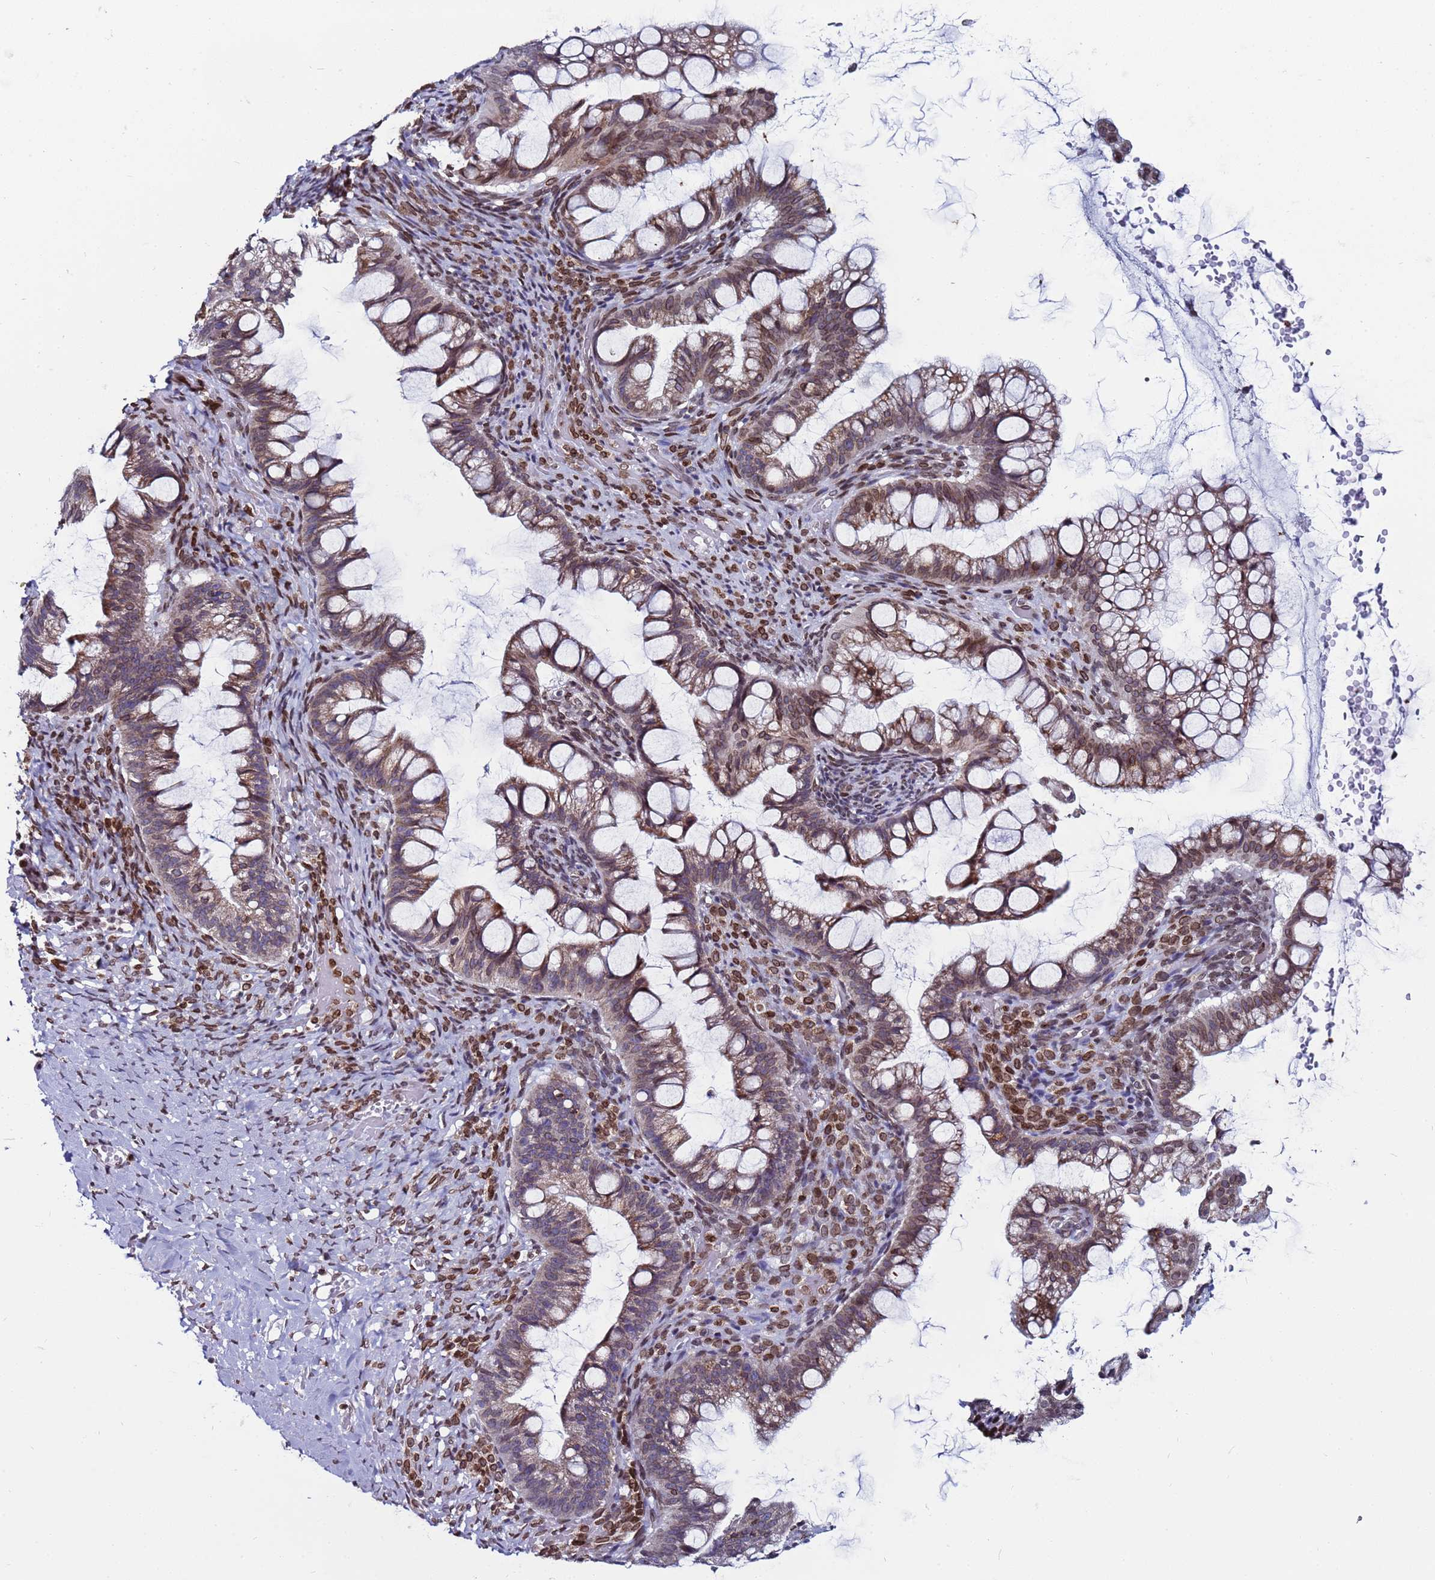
{"staining": {"intensity": "weak", "quantity": "25%-75%", "location": "cytoplasmic/membranous"}, "tissue": "ovarian cancer", "cell_type": "Tumor cells", "image_type": "cancer", "snomed": [{"axis": "morphology", "description": "Cystadenocarcinoma, mucinous, NOS"}, {"axis": "topography", "description": "Ovary"}], "caption": "Ovarian mucinous cystadenocarcinoma stained for a protein (brown) shows weak cytoplasmic/membranous positive staining in approximately 25%-75% of tumor cells.", "gene": "TOR1AIP1", "patient": {"sex": "female", "age": 73}}